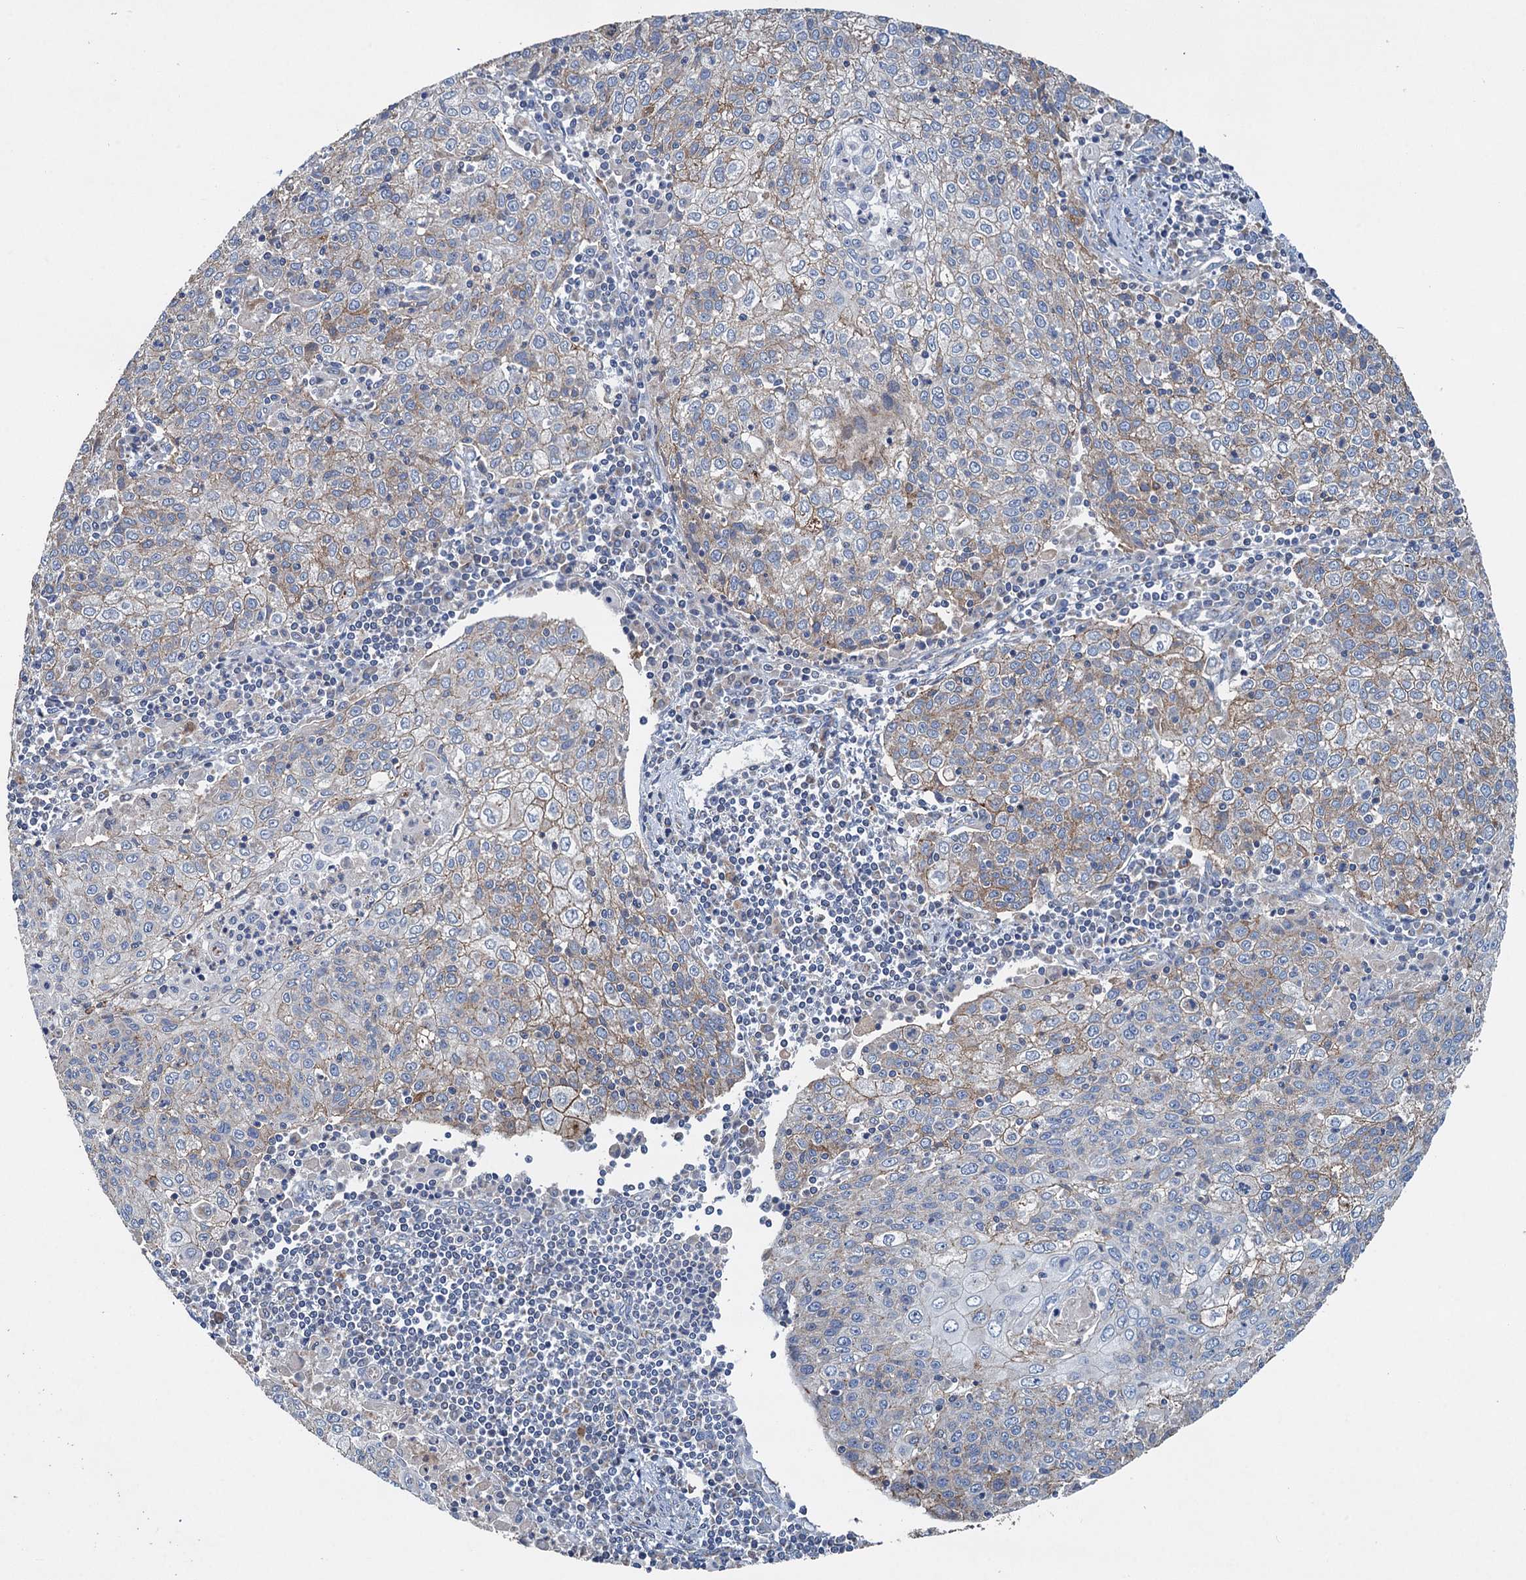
{"staining": {"intensity": "weak", "quantity": "25%-75%", "location": "cytoplasmic/membranous"}, "tissue": "cervical cancer", "cell_type": "Tumor cells", "image_type": "cancer", "snomed": [{"axis": "morphology", "description": "Squamous cell carcinoma, NOS"}, {"axis": "topography", "description": "Cervix"}], "caption": "Human cervical squamous cell carcinoma stained for a protein (brown) demonstrates weak cytoplasmic/membranous positive expression in approximately 25%-75% of tumor cells.", "gene": "DGLUCY", "patient": {"sex": "female", "age": 48}}